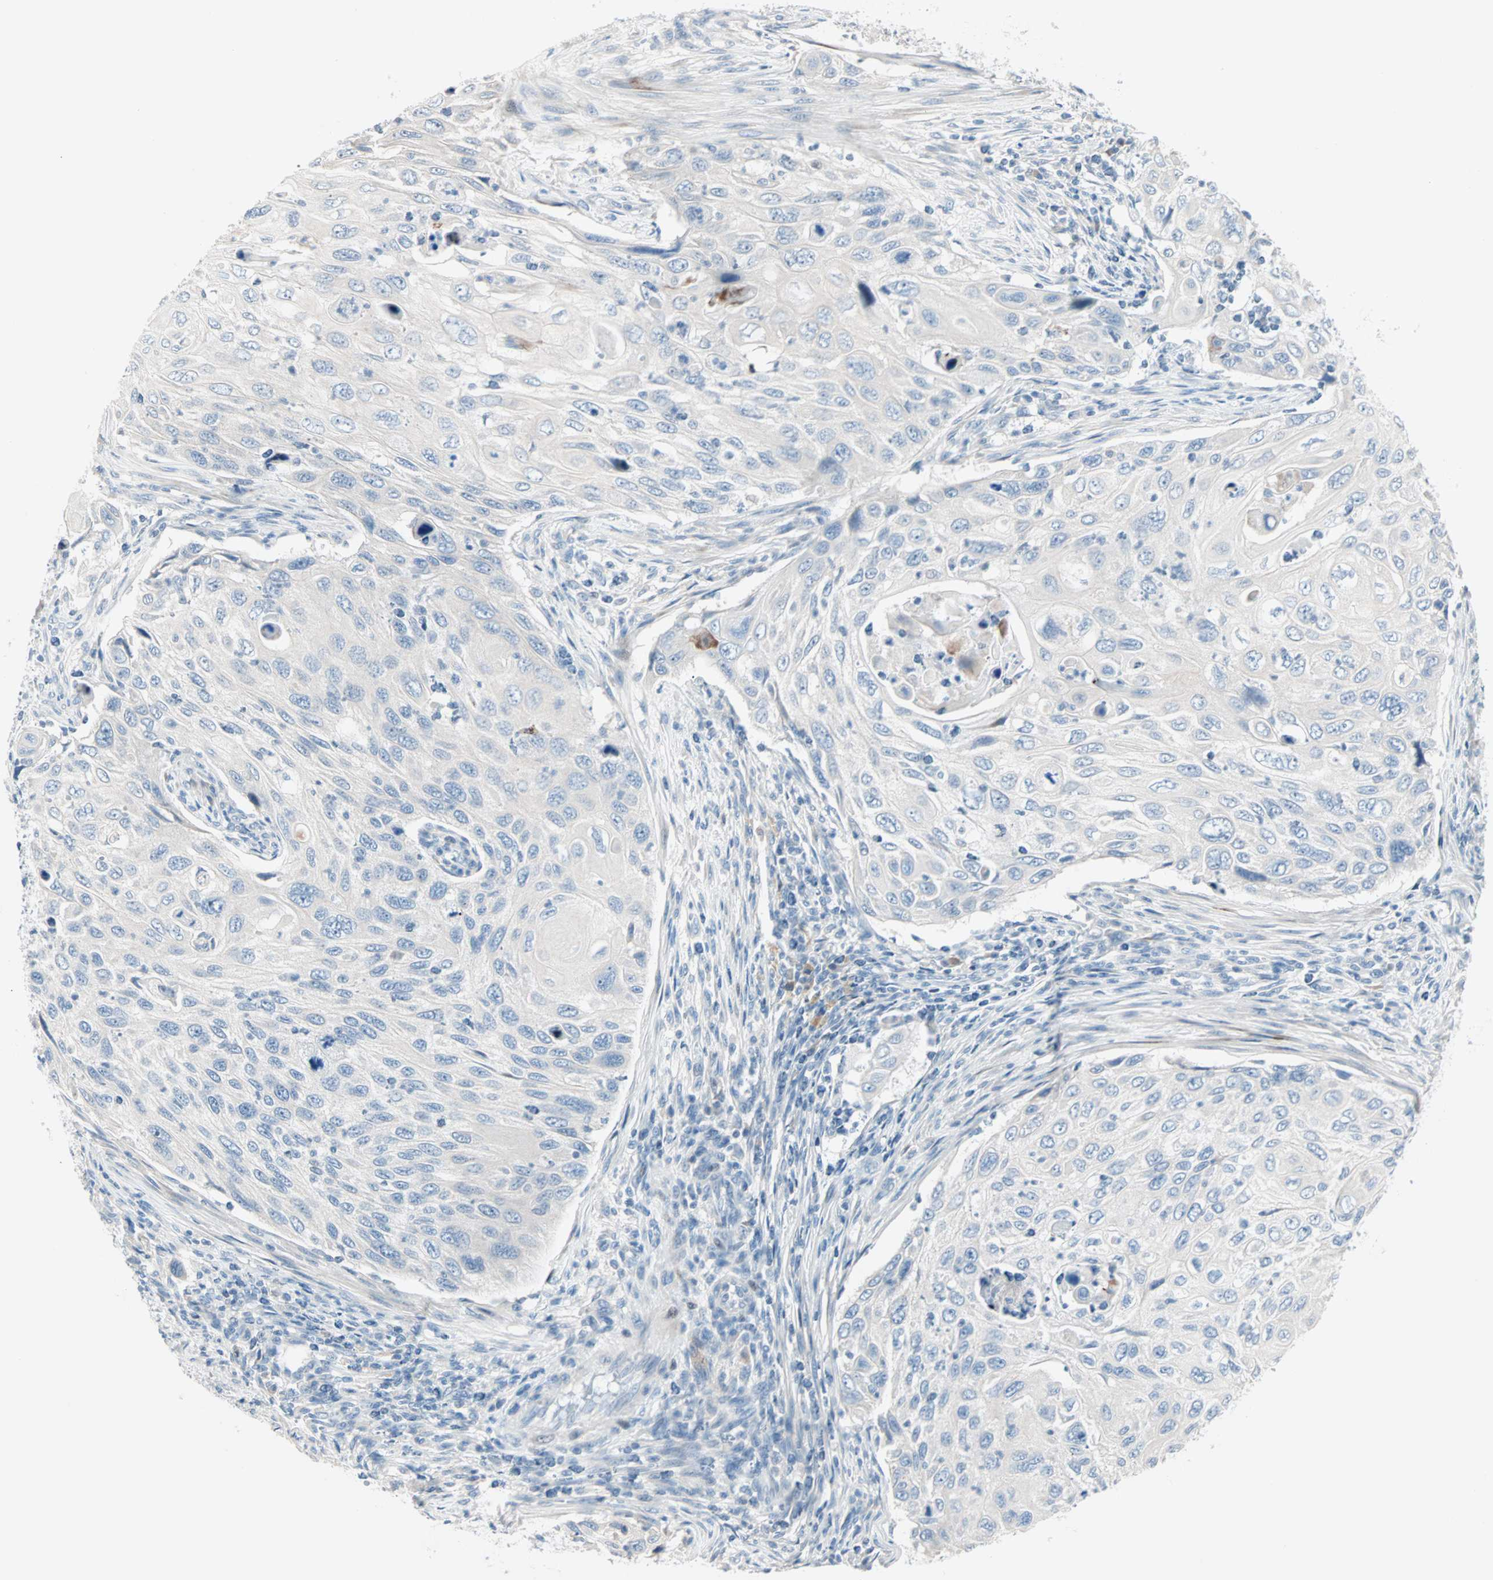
{"staining": {"intensity": "moderate", "quantity": "<25%", "location": "cytoplasmic/membranous"}, "tissue": "cervical cancer", "cell_type": "Tumor cells", "image_type": "cancer", "snomed": [{"axis": "morphology", "description": "Squamous cell carcinoma, NOS"}, {"axis": "topography", "description": "Cervix"}], "caption": "Immunohistochemistry micrograph of neoplastic tissue: human cervical cancer stained using immunohistochemistry shows low levels of moderate protein expression localized specifically in the cytoplasmic/membranous of tumor cells, appearing as a cytoplasmic/membranous brown color.", "gene": "NEFH", "patient": {"sex": "female", "age": 70}}